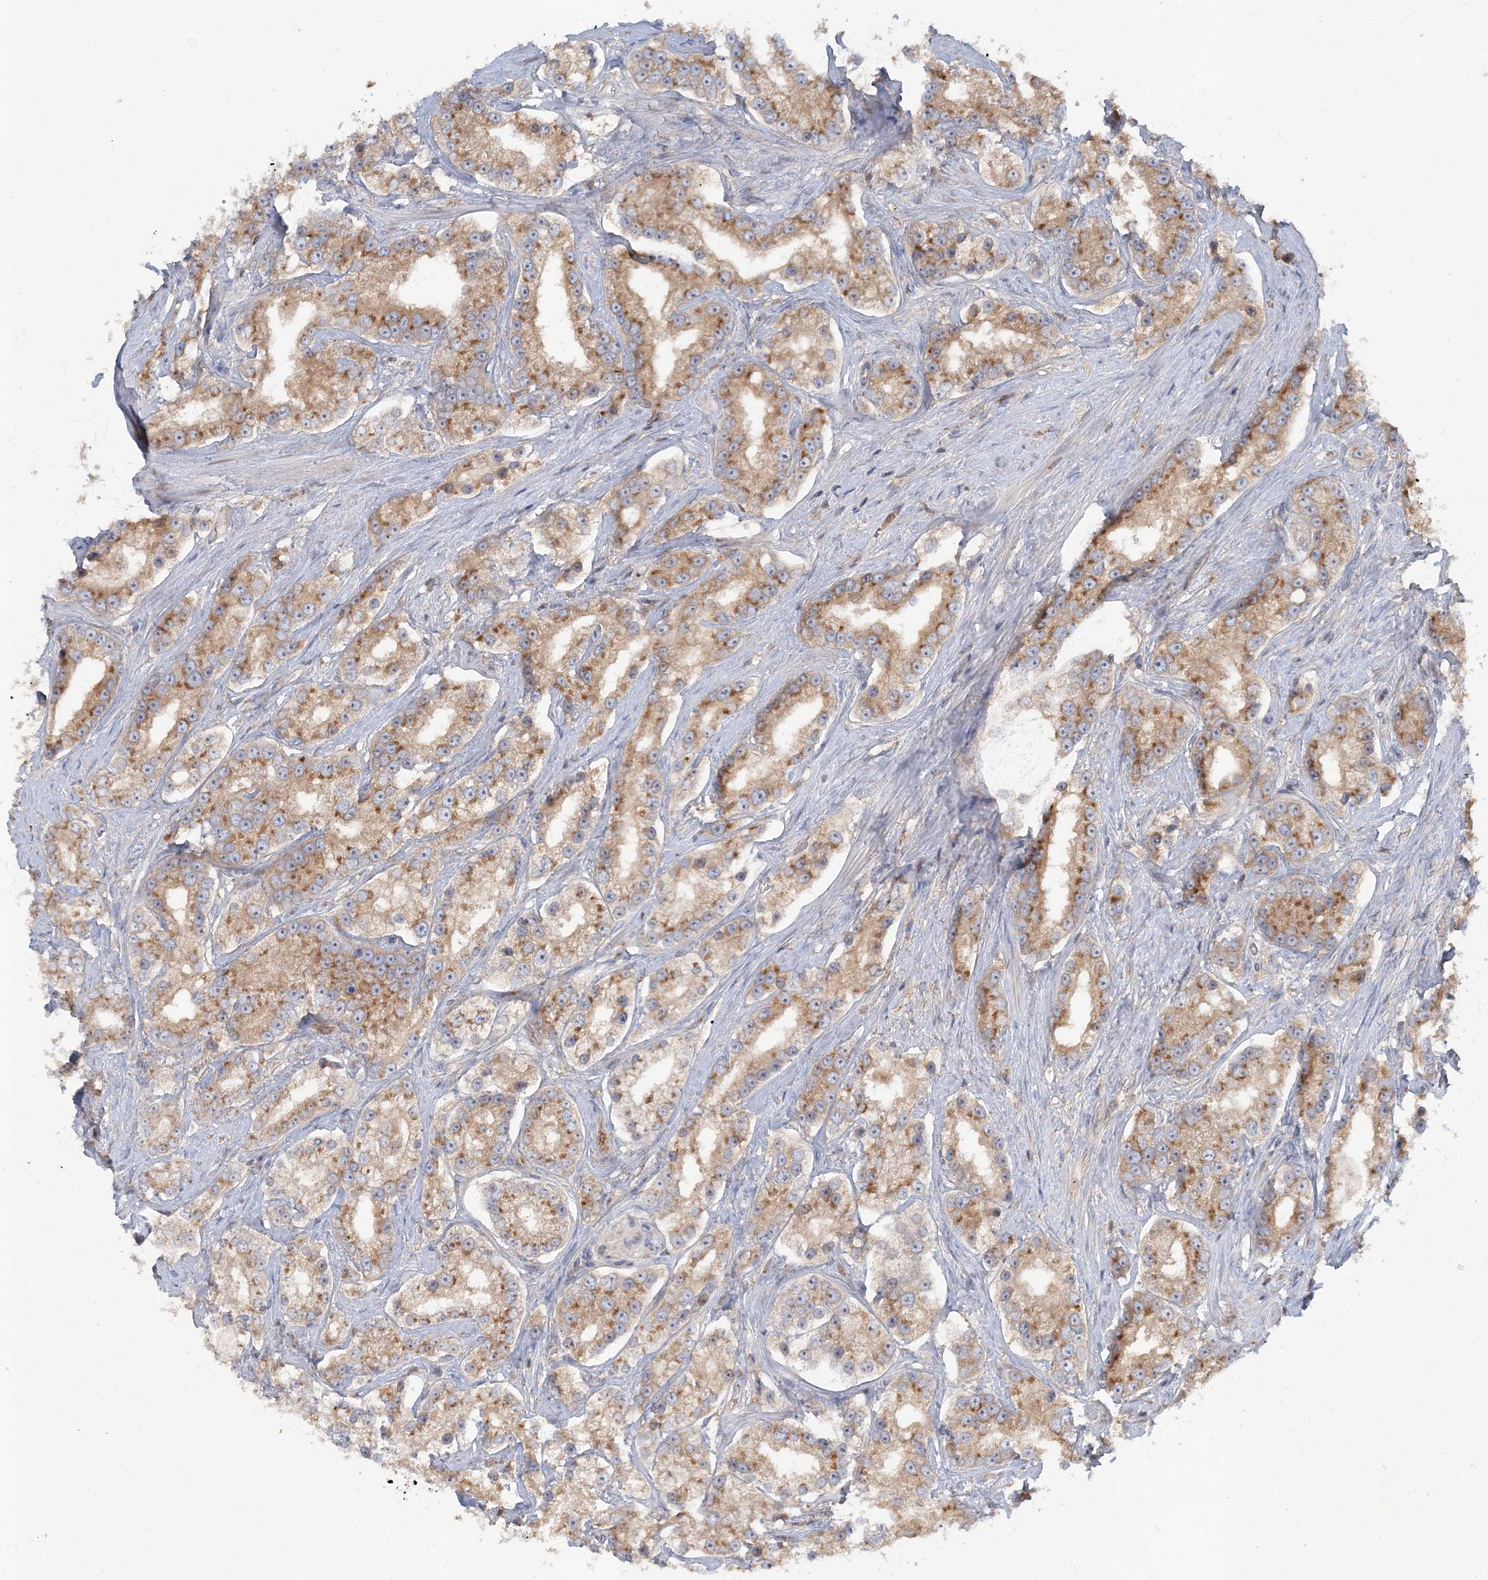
{"staining": {"intensity": "moderate", "quantity": ">75%", "location": "cytoplasmic/membranous"}, "tissue": "prostate cancer", "cell_type": "Tumor cells", "image_type": "cancer", "snomed": [{"axis": "morphology", "description": "Normal tissue, NOS"}, {"axis": "morphology", "description": "Adenocarcinoma, High grade"}, {"axis": "topography", "description": "Prostate"}], "caption": "Prostate cancer tissue demonstrates moderate cytoplasmic/membranous staining in about >75% of tumor cells", "gene": "AP1AR", "patient": {"sex": "male", "age": 83}}